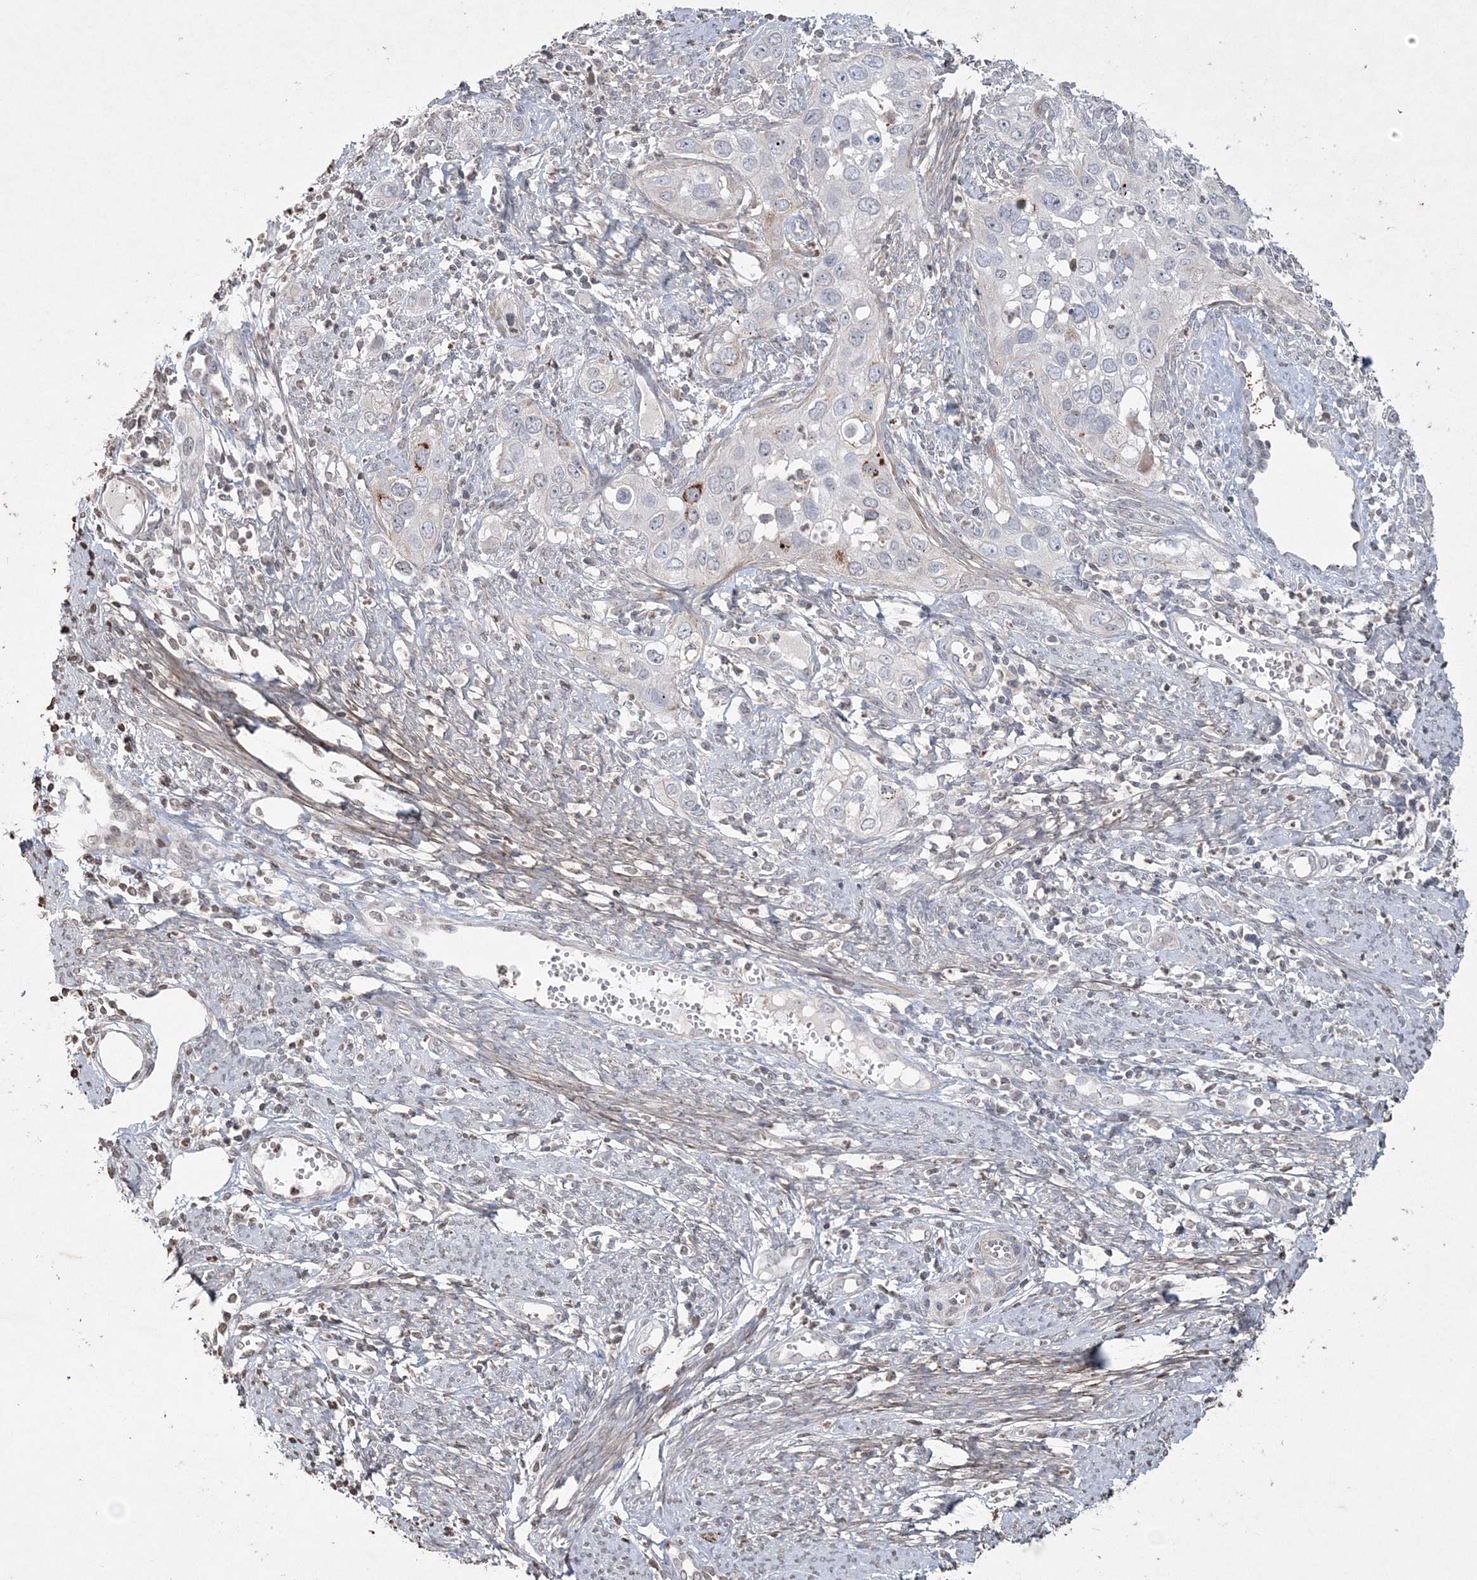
{"staining": {"intensity": "negative", "quantity": "none", "location": "none"}, "tissue": "cervical cancer", "cell_type": "Tumor cells", "image_type": "cancer", "snomed": [{"axis": "morphology", "description": "Squamous cell carcinoma, NOS"}, {"axis": "topography", "description": "Cervix"}], "caption": "IHC image of neoplastic tissue: cervical cancer stained with DAB (3,3'-diaminobenzidine) demonstrates no significant protein expression in tumor cells. (DAB (3,3'-diaminobenzidine) immunohistochemistry visualized using brightfield microscopy, high magnification).", "gene": "TTC7A", "patient": {"sex": "female", "age": 34}}